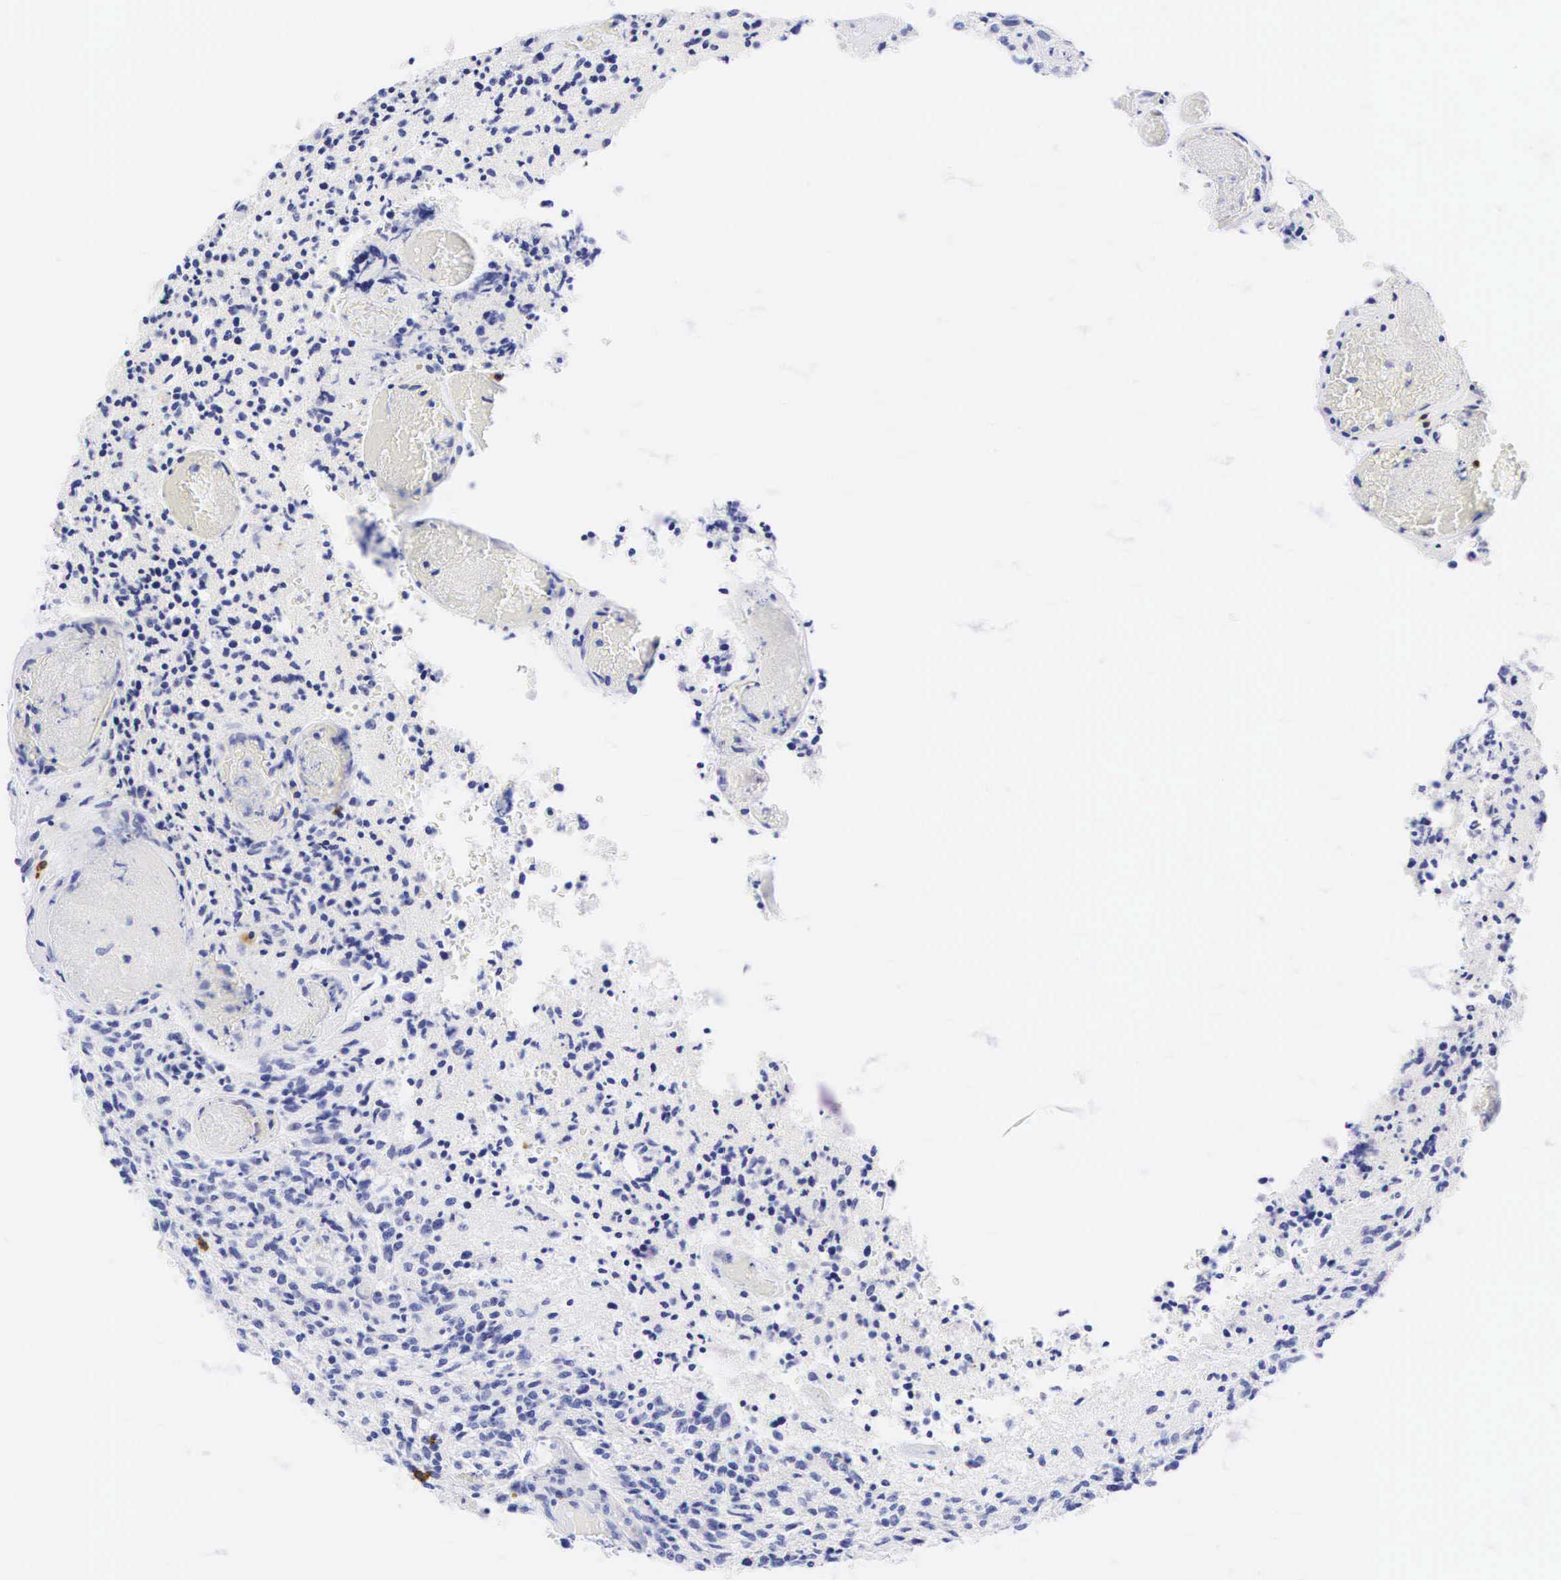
{"staining": {"intensity": "negative", "quantity": "none", "location": "none"}, "tissue": "glioma", "cell_type": "Tumor cells", "image_type": "cancer", "snomed": [{"axis": "morphology", "description": "Glioma, malignant, High grade"}, {"axis": "topography", "description": "Brain"}], "caption": "A micrograph of human malignant glioma (high-grade) is negative for staining in tumor cells.", "gene": "CD8A", "patient": {"sex": "male", "age": 36}}